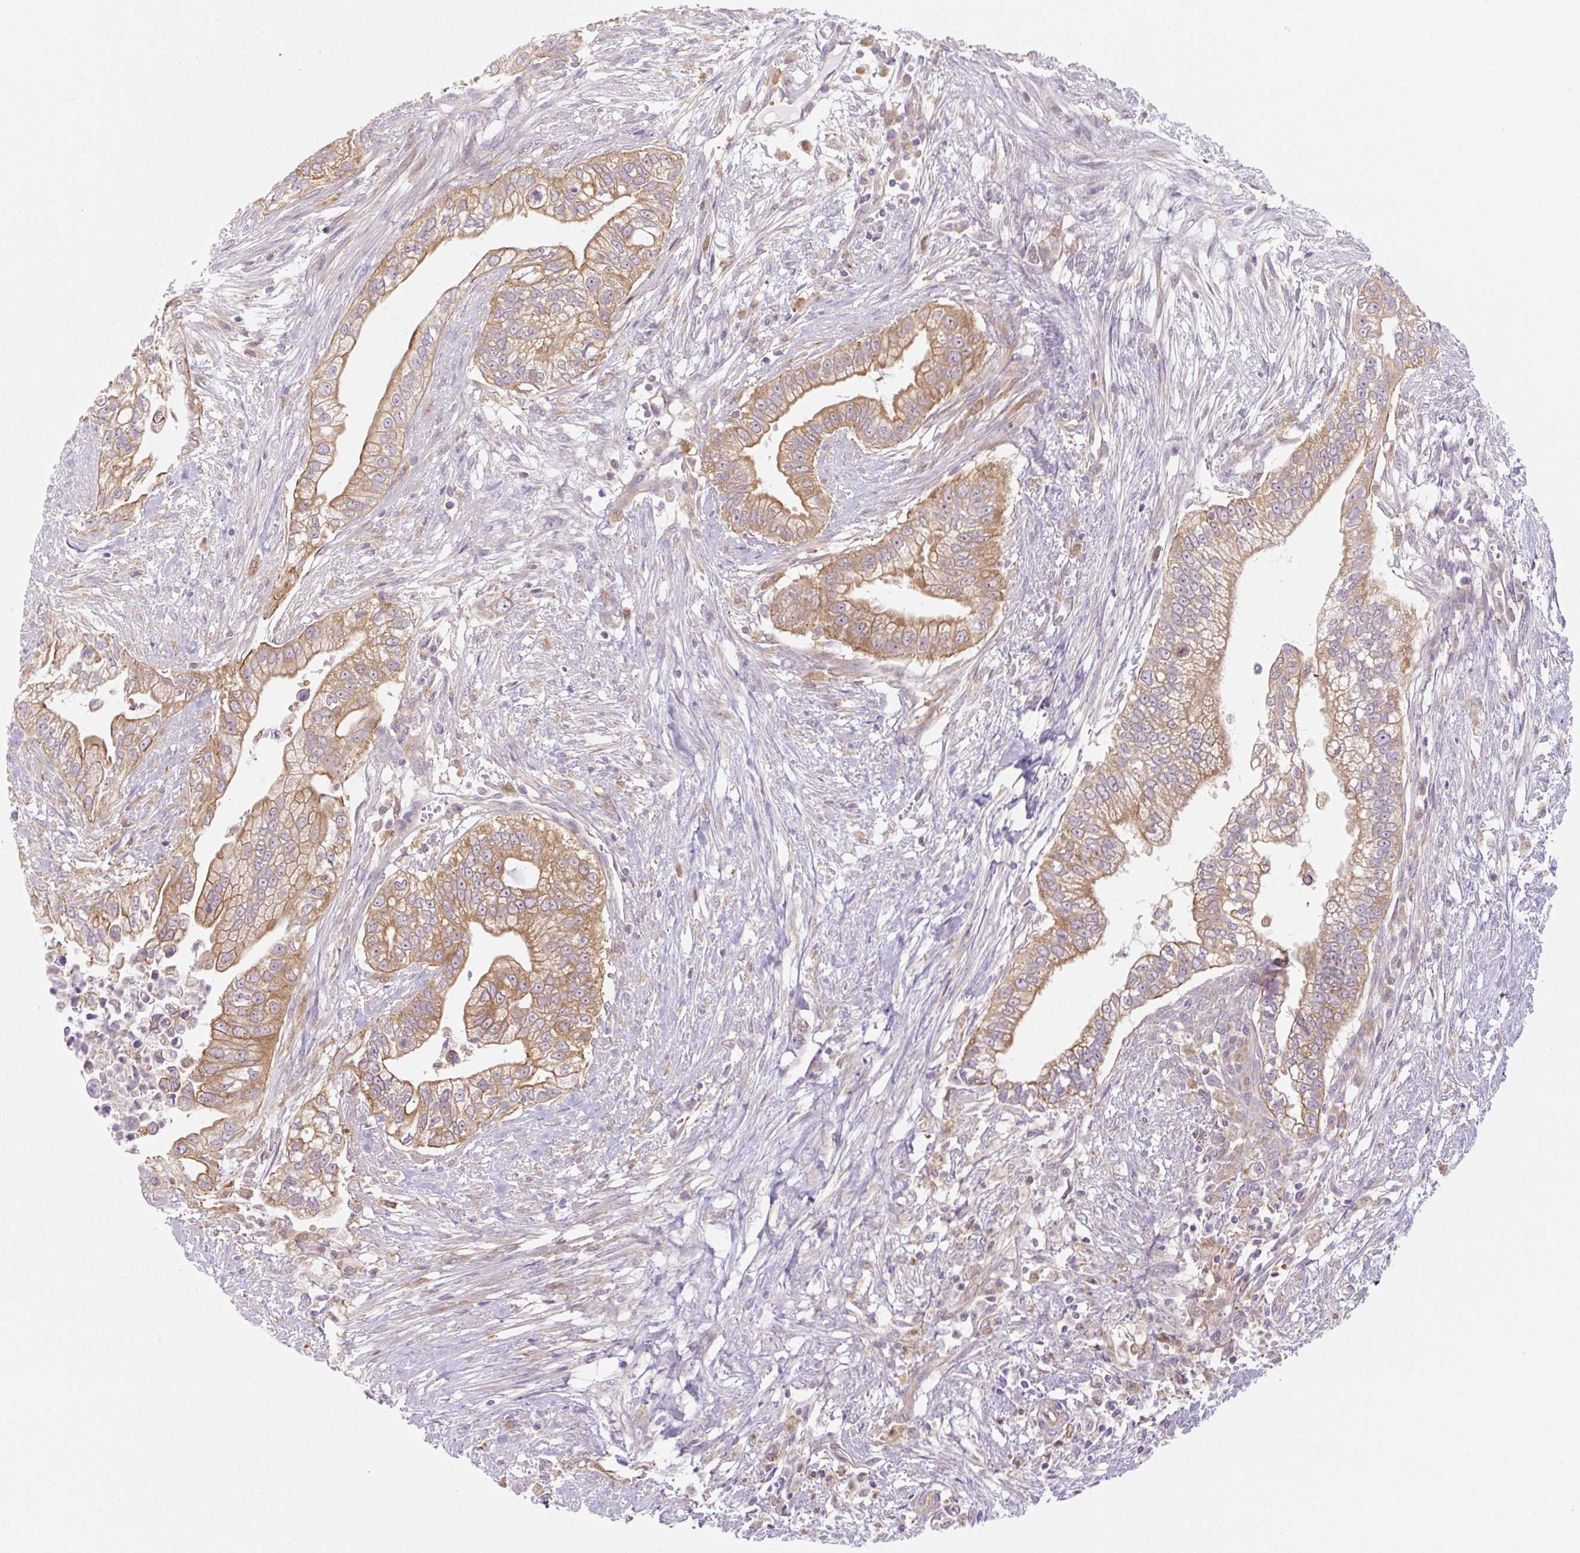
{"staining": {"intensity": "moderate", "quantity": ">75%", "location": "cytoplasmic/membranous"}, "tissue": "pancreatic cancer", "cell_type": "Tumor cells", "image_type": "cancer", "snomed": [{"axis": "morphology", "description": "Adenocarcinoma, NOS"}, {"axis": "topography", "description": "Pancreas"}], "caption": "Immunohistochemistry (IHC) of human pancreatic adenocarcinoma reveals medium levels of moderate cytoplasmic/membranous expression in about >75% of tumor cells.", "gene": "OMA1", "patient": {"sex": "male", "age": 70}}